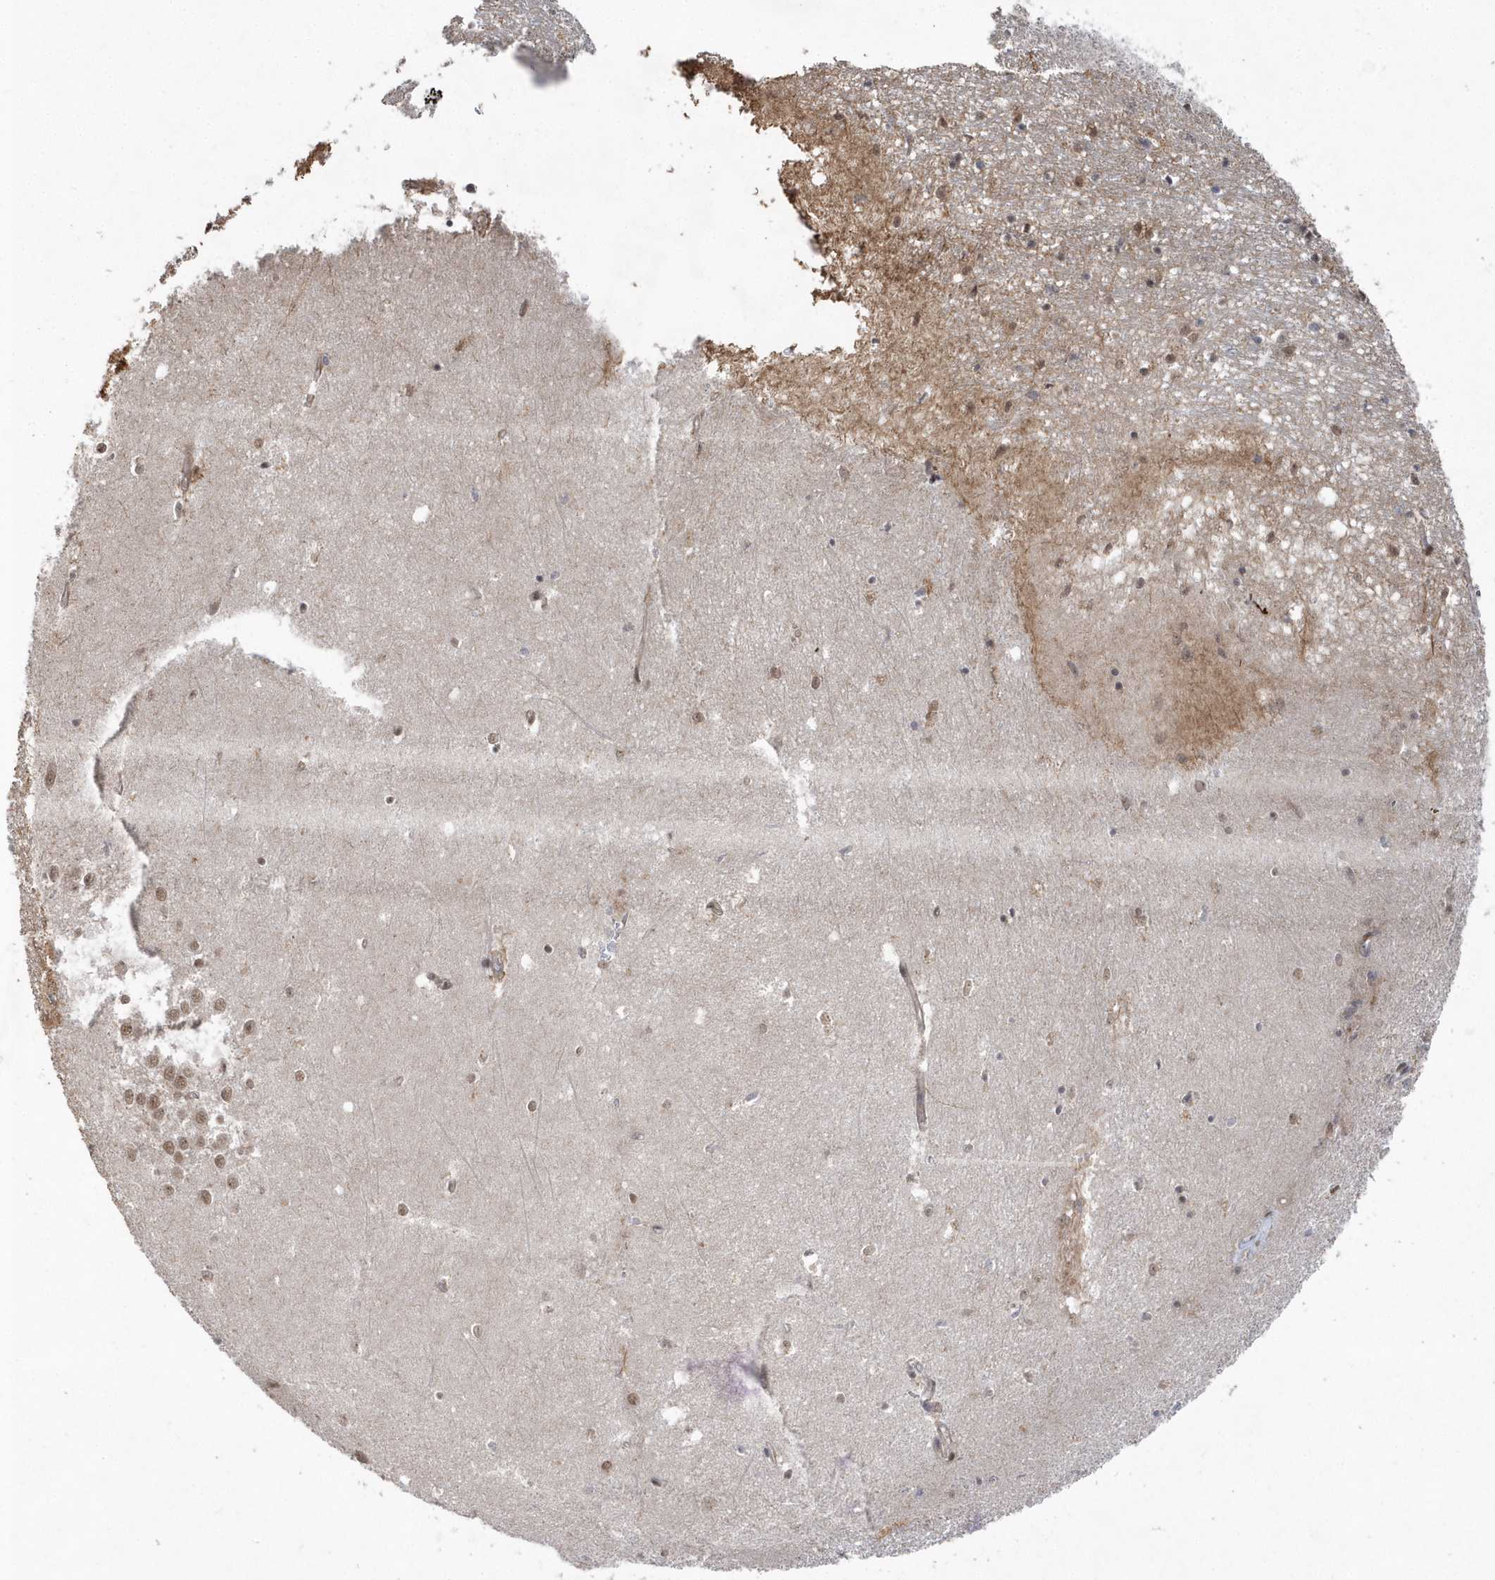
{"staining": {"intensity": "moderate", "quantity": "<25%", "location": "cytoplasmic/membranous,nuclear"}, "tissue": "hippocampus", "cell_type": "Glial cells", "image_type": "normal", "snomed": [{"axis": "morphology", "description": "Normal tissue, NOS"}, {"axis": "topography", "description": "Hippocampus"}], "caption": "Glial cells demonstrate low levels of moderate cytoplasmic/membranous,nuclear positivity in approximately <25% of cells in unremarkable human hippocampus. The staining was performed using DAB to visualize the protein expression in brown, while the nuclei were stained in blue with hematoxylin (Magnification: 20x).", "gene": "MXI1", "patient": {"sex": "female", "age": 64}}